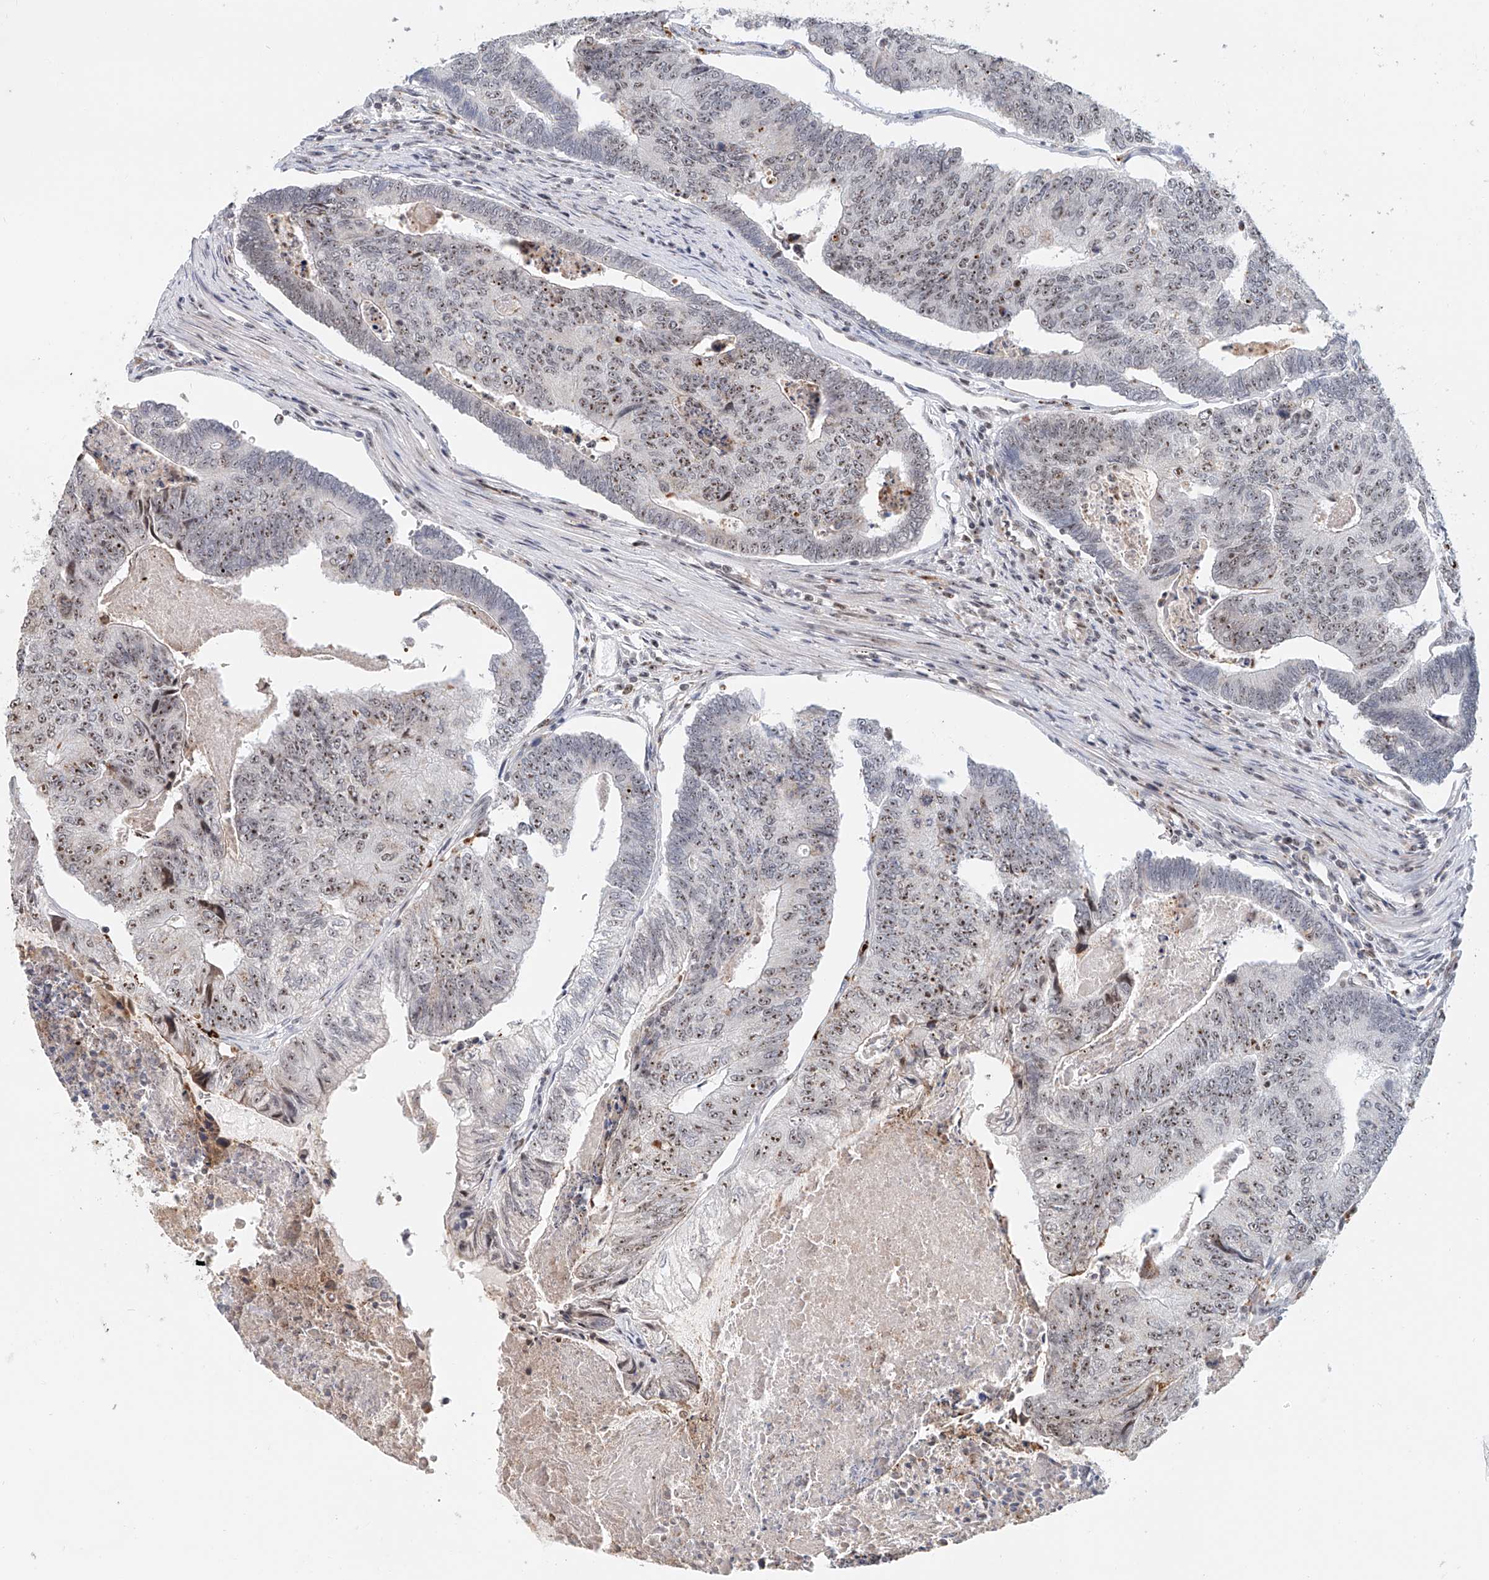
{"staining": {"intensity": "moderate", "quantity": ">75%", "location": "nuclear"}, "tissue": "colorectal cancer", "cell_type": "Tumor cells", "image_type": "cancer", "snomed": [{"axis": "morphology", "description": "Adenocarcinoma, NOS"}, {"axis": "topography", "description": "Colon"}], "caption": "Brown immunohistochemical staining in human colorectal adenocarcinoma demonstrates moderate nuclear staining in about >75% of tumor cells.", "gene": "PRUNE2", "patient": {"sex": "female", "age": 67}}